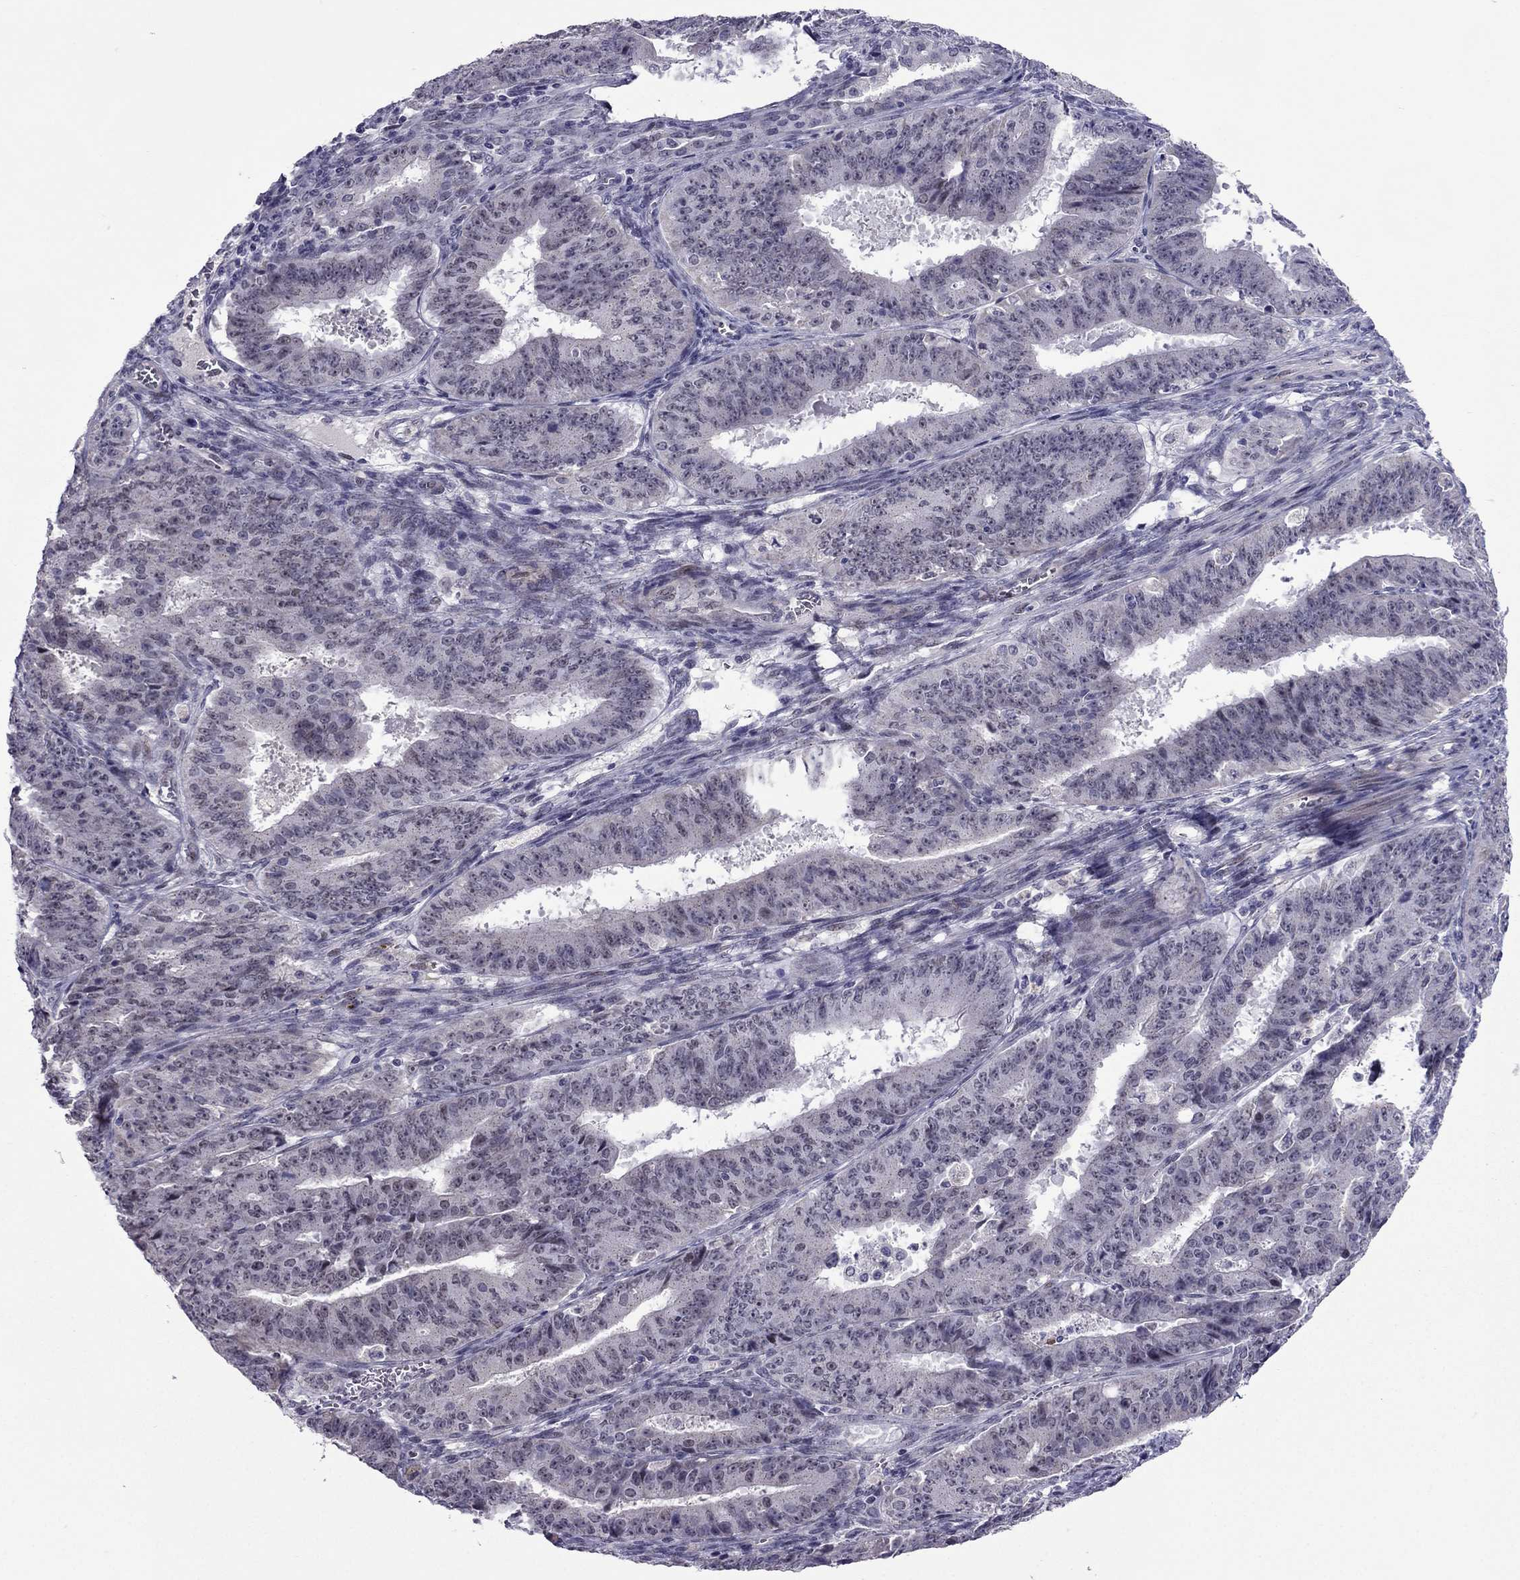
{"staining": {"intensity": "negative", "quantity": "none", "location": "none"}, "tissue": "ovarian cancer", "cell_type": "Tumor cells", "image_type": "cancer", "snomed": [{"axis": "morphology", "description": "Carcinoma, endometroid"}, {"axis": "topography", "description": "Ovary"}], "caption": "High magnification brightfield microscopy of endometroid carcinoma (ovarian) stained with DAB (brown) and counterstained with hematoxylin (blue): tumor cells show no significant staining. (DAB immunohistochemistry with hematoxylin counter stain).", "gene": "MYBPH", "patient": {"sex": "female", "age": 42}}